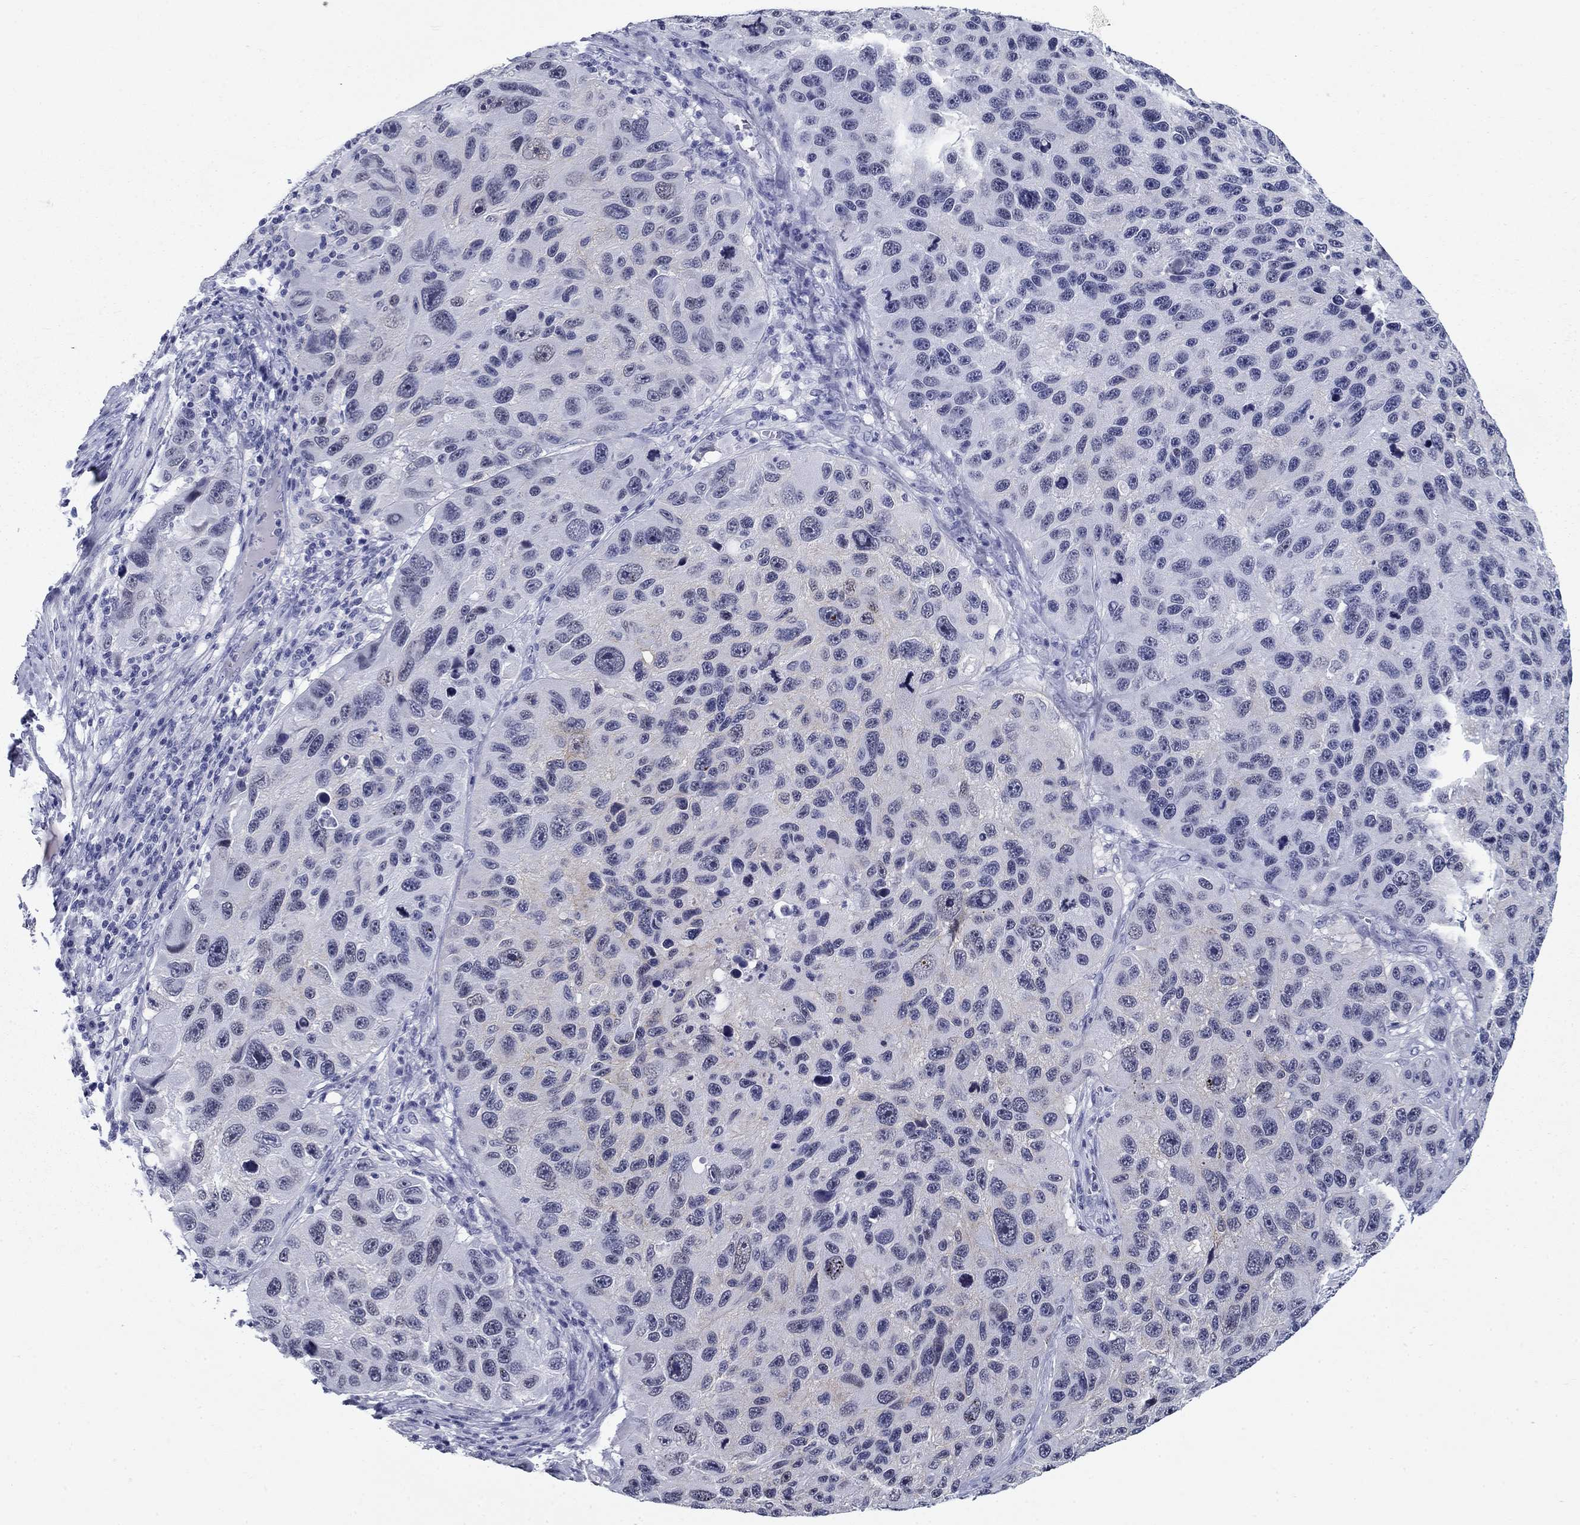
{"staining": {"intensity": "weak", "quantity": "<25%", "location": "cytoplasmic/membranous"}, "tissue": "melanoma", "cell_type": "Tumor cells", "image_type": "cancer", "snomed": [{"axis": "morphology", "description": "Malignant melanoma, NOS"}, {"axis": "topography", "description": "Skin"}], "caption": "Human malignant melanoma stained for a protein using immunohistochemistry (IHC) exhibits no positivity in tumor cells.", "gene": "C4orf19", "patient": {"sex": "male", "age": 53}}